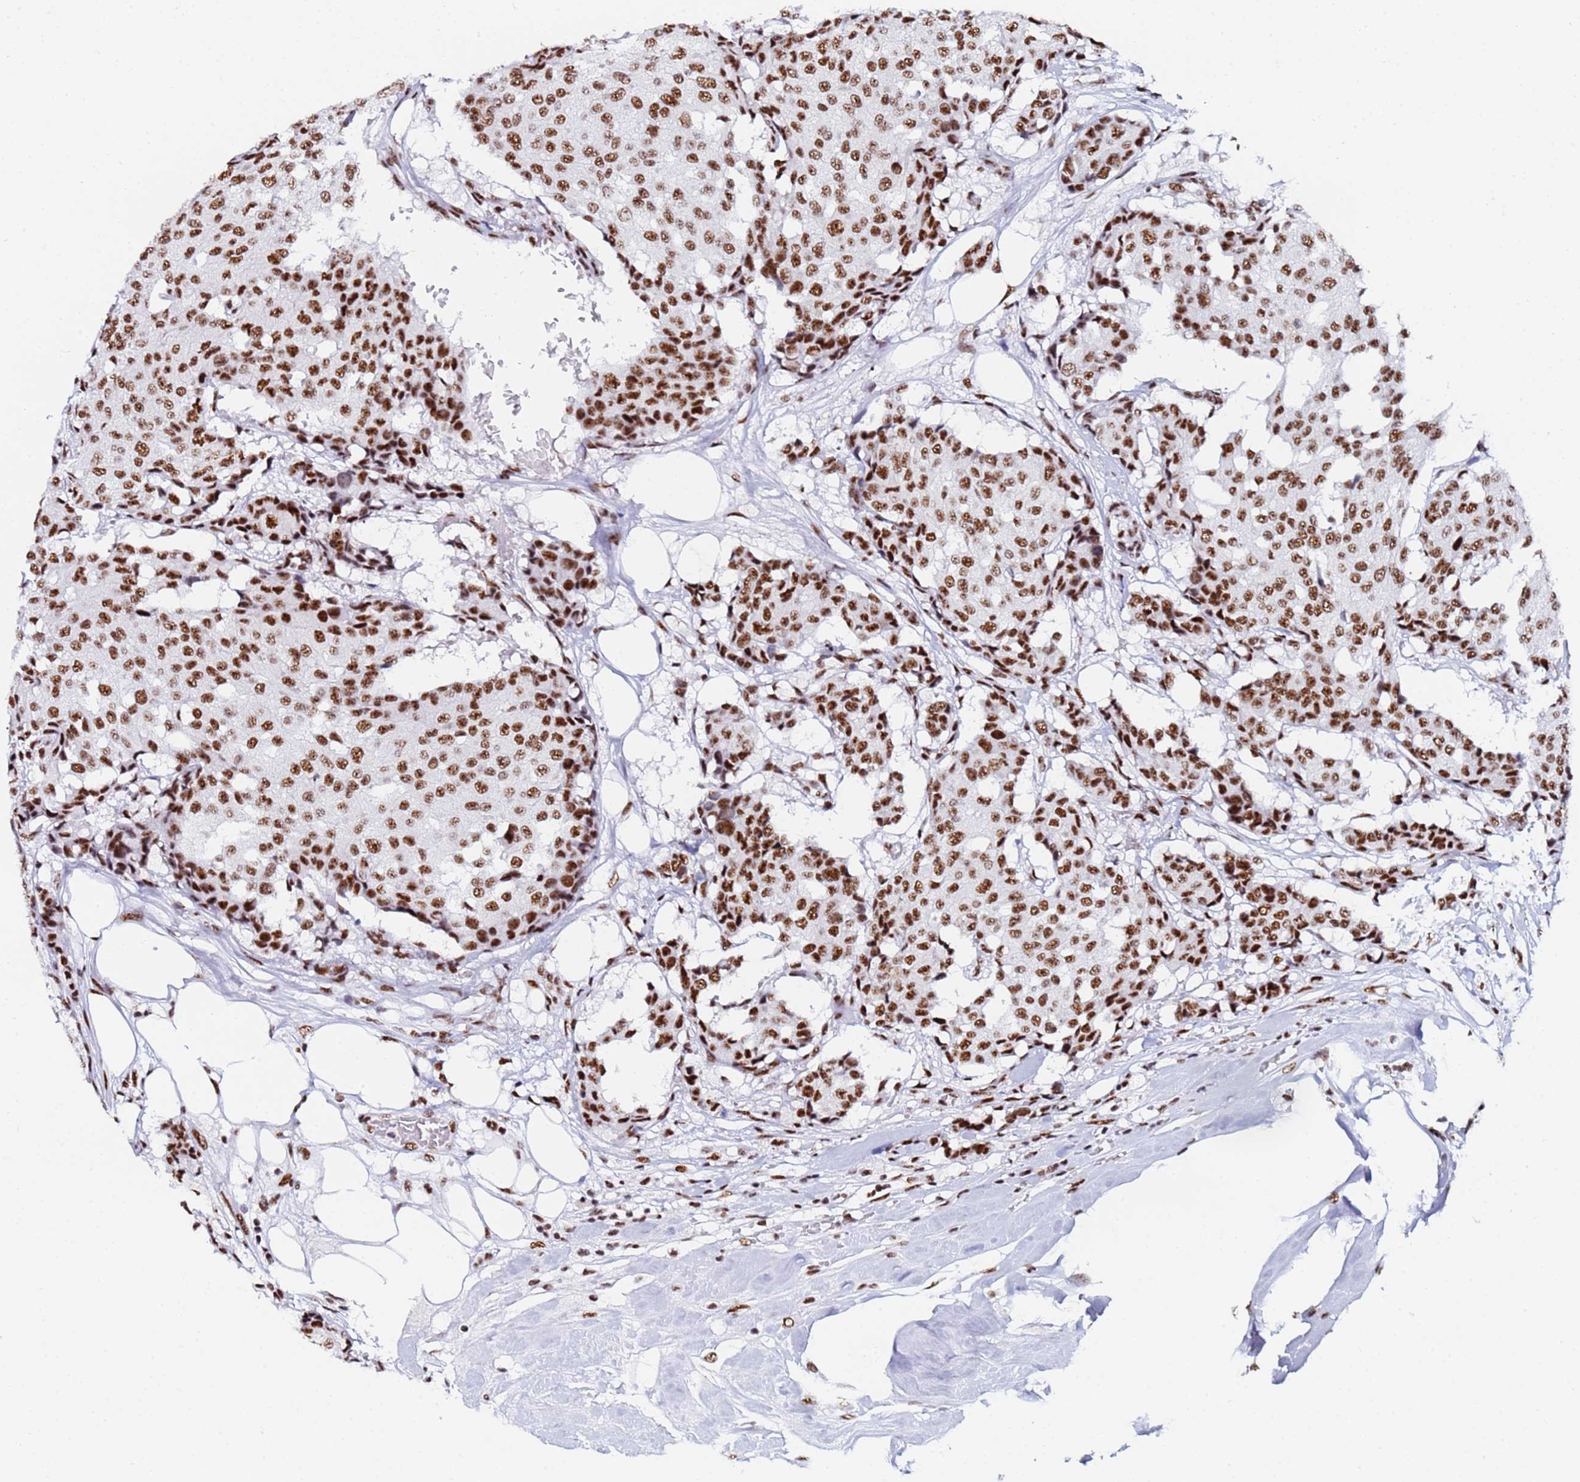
{"staining": {"intensity": "moderate", "quantity": ">75%", "location": "nuclear"}, "tissue": "breast cancer", "cell_type": "Tumor cells", "image_type": "cancer", "snomed": [{"axis": "morphology", "description": "Duct carcinoma"}, {"axis": "topography", "description": "Breast"}], "caption": "Invasive ductal carcinoma (breast) stained for a protein (brown) demonstrates moderate nuclear positive positivity in about >75% of tumor cells.", "gene": "SNRPA1", "patient": {"sex": "female", "age": 75}}